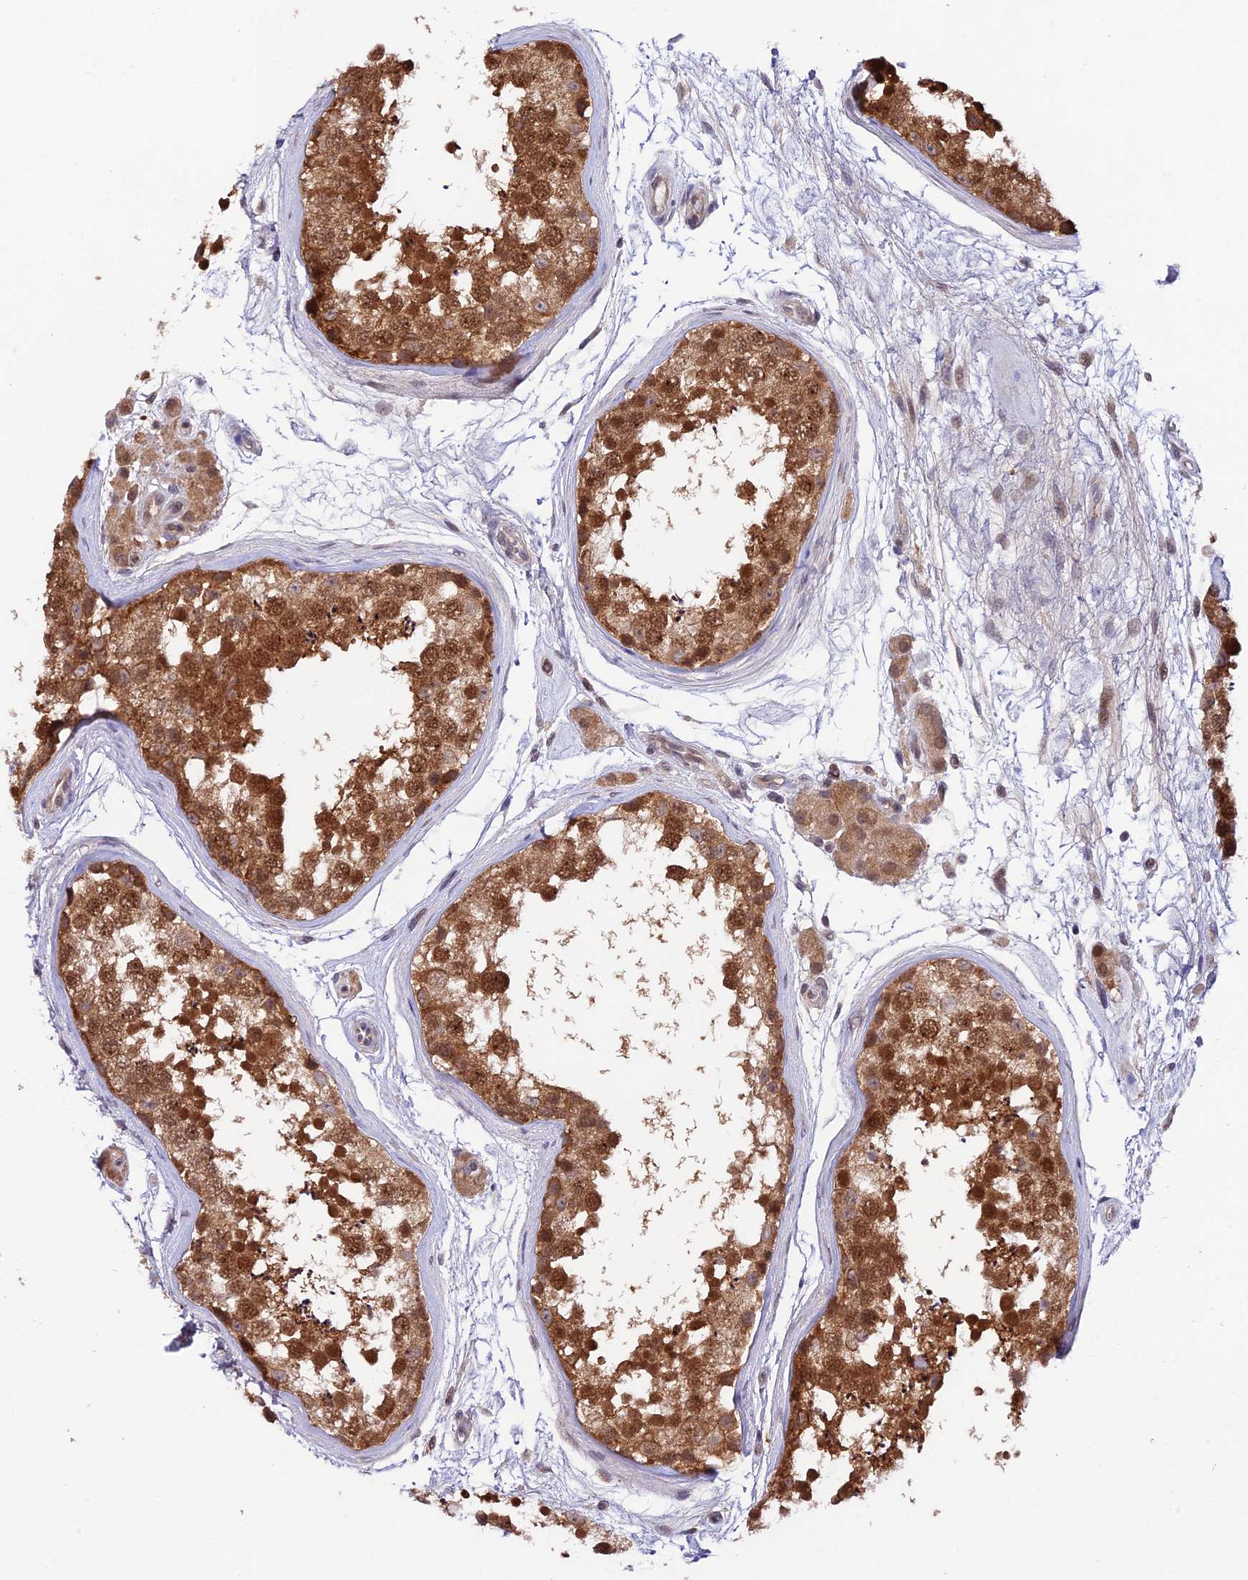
{"staining": {"intensity": "strong", "quantity": ">75%", "location": "cytoplasmic/membranous,nuclear"}, "tissue": "testis", "cell_type": "Cells in seminiferous ducts", "image_type": "normal", "snomed": [{"axis": "morphology", "description": "Normal tissue, NOS"}, {"axis": "topography", "description": "Testis"}], "caption": "Brown immunohistochemical staining in normal human testis shows strong cytoplasmic/membranous,nuclear positivity in about >75% of cells in seminiferous ducts.", "gene": "TRIM40", "patient": {"sex": "male", "age": 56}}